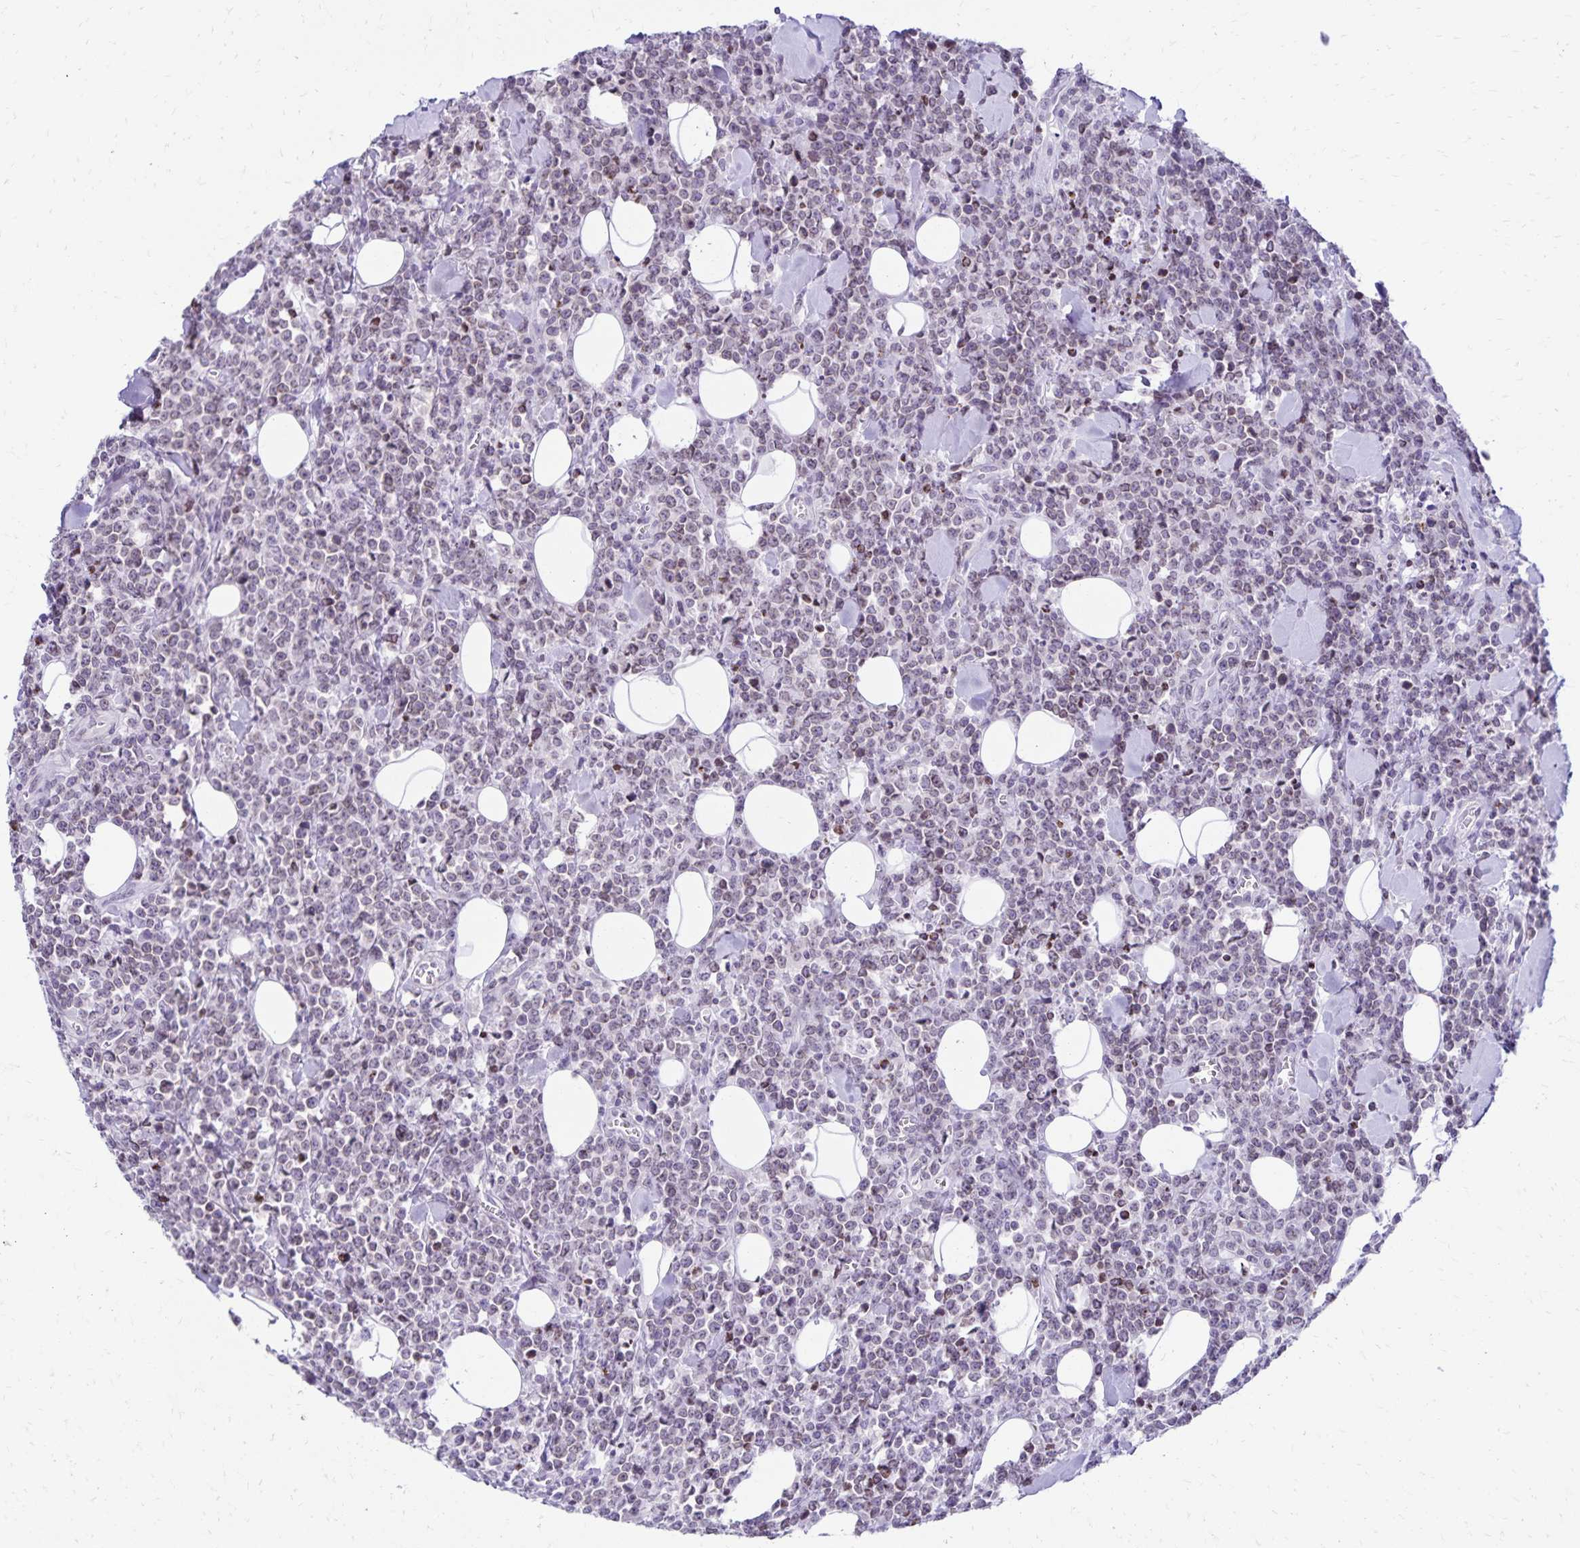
{"staining": {"intensity": "negative", "quantity": "none", "location": "none"}, "tissue": "lymphoma", "cell_type": "Tumor cells", "image_type": "cancer", "snomed": [{"axis": "morphology", "description": "Malignant lymphoma, non-Hodgkin's type, High grade"}, {"axis": "topography", "description": "Small intestine"}], "caption": "Immunohistochemistry histopathology image of human high-grade malignant lymphoma, non-Hodgkin's type stained for a protein (brown), which shows no staining in tumor cells.", "gene": "FAM166C", "patient": {"sex": "female", "age": 56}}